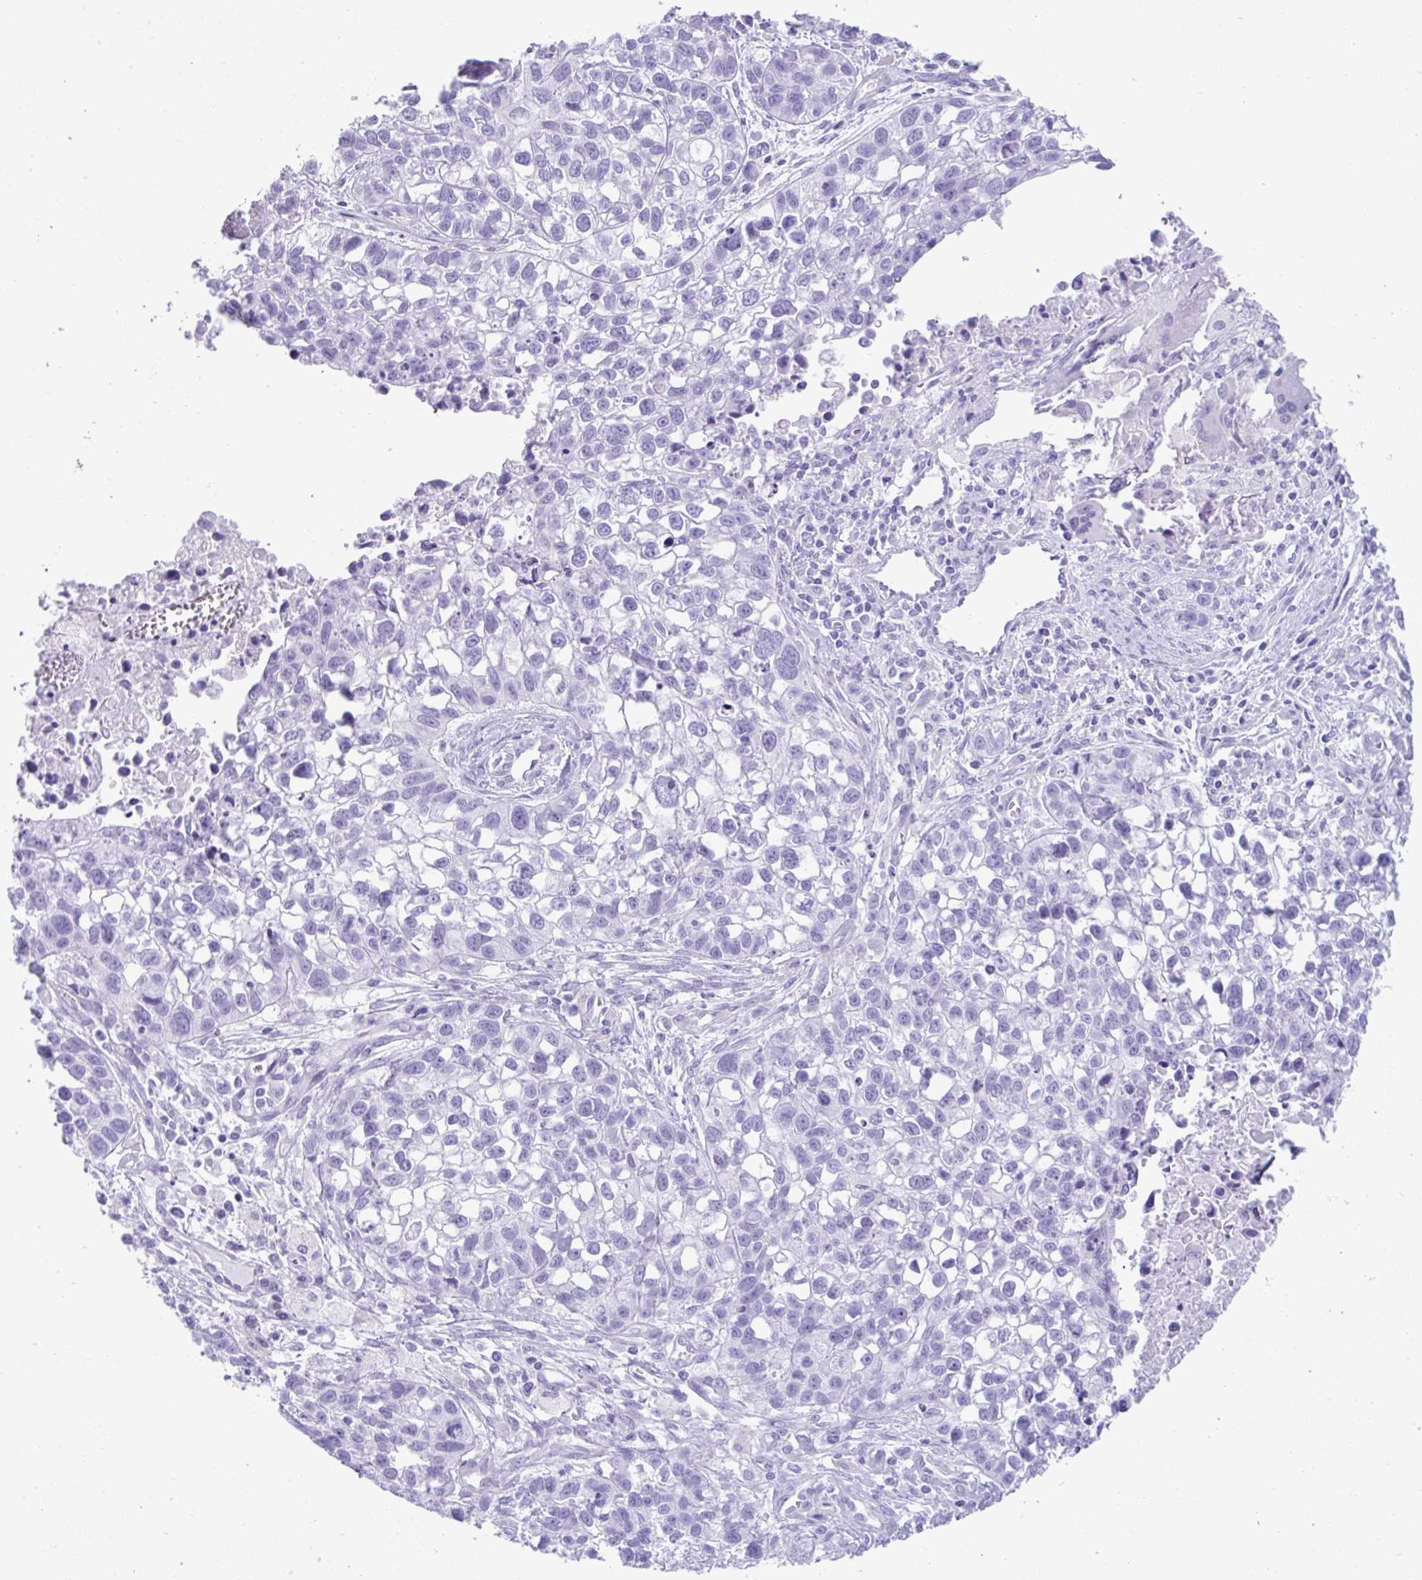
{"staining": {"intensity": "negative", "quantity": "none", "location": "none"}, "tissue": "lung cancer", "cell_type": "Tumor cells", "image_type": "cancer", "snomed": [{"axis": "morphology", "description": "Squamous cell carcinoma, NOS"}, {"axis": "topography", "description": "Lung"}], "caption": "A high-resolution histopathology image shows immunohistochemistry (IHC) staining of lung squamous cell carcinoma, which shows no significant expression in tumor cells.", "gene": "PSCA", "patient": {"sex": "male", "age": 74}}